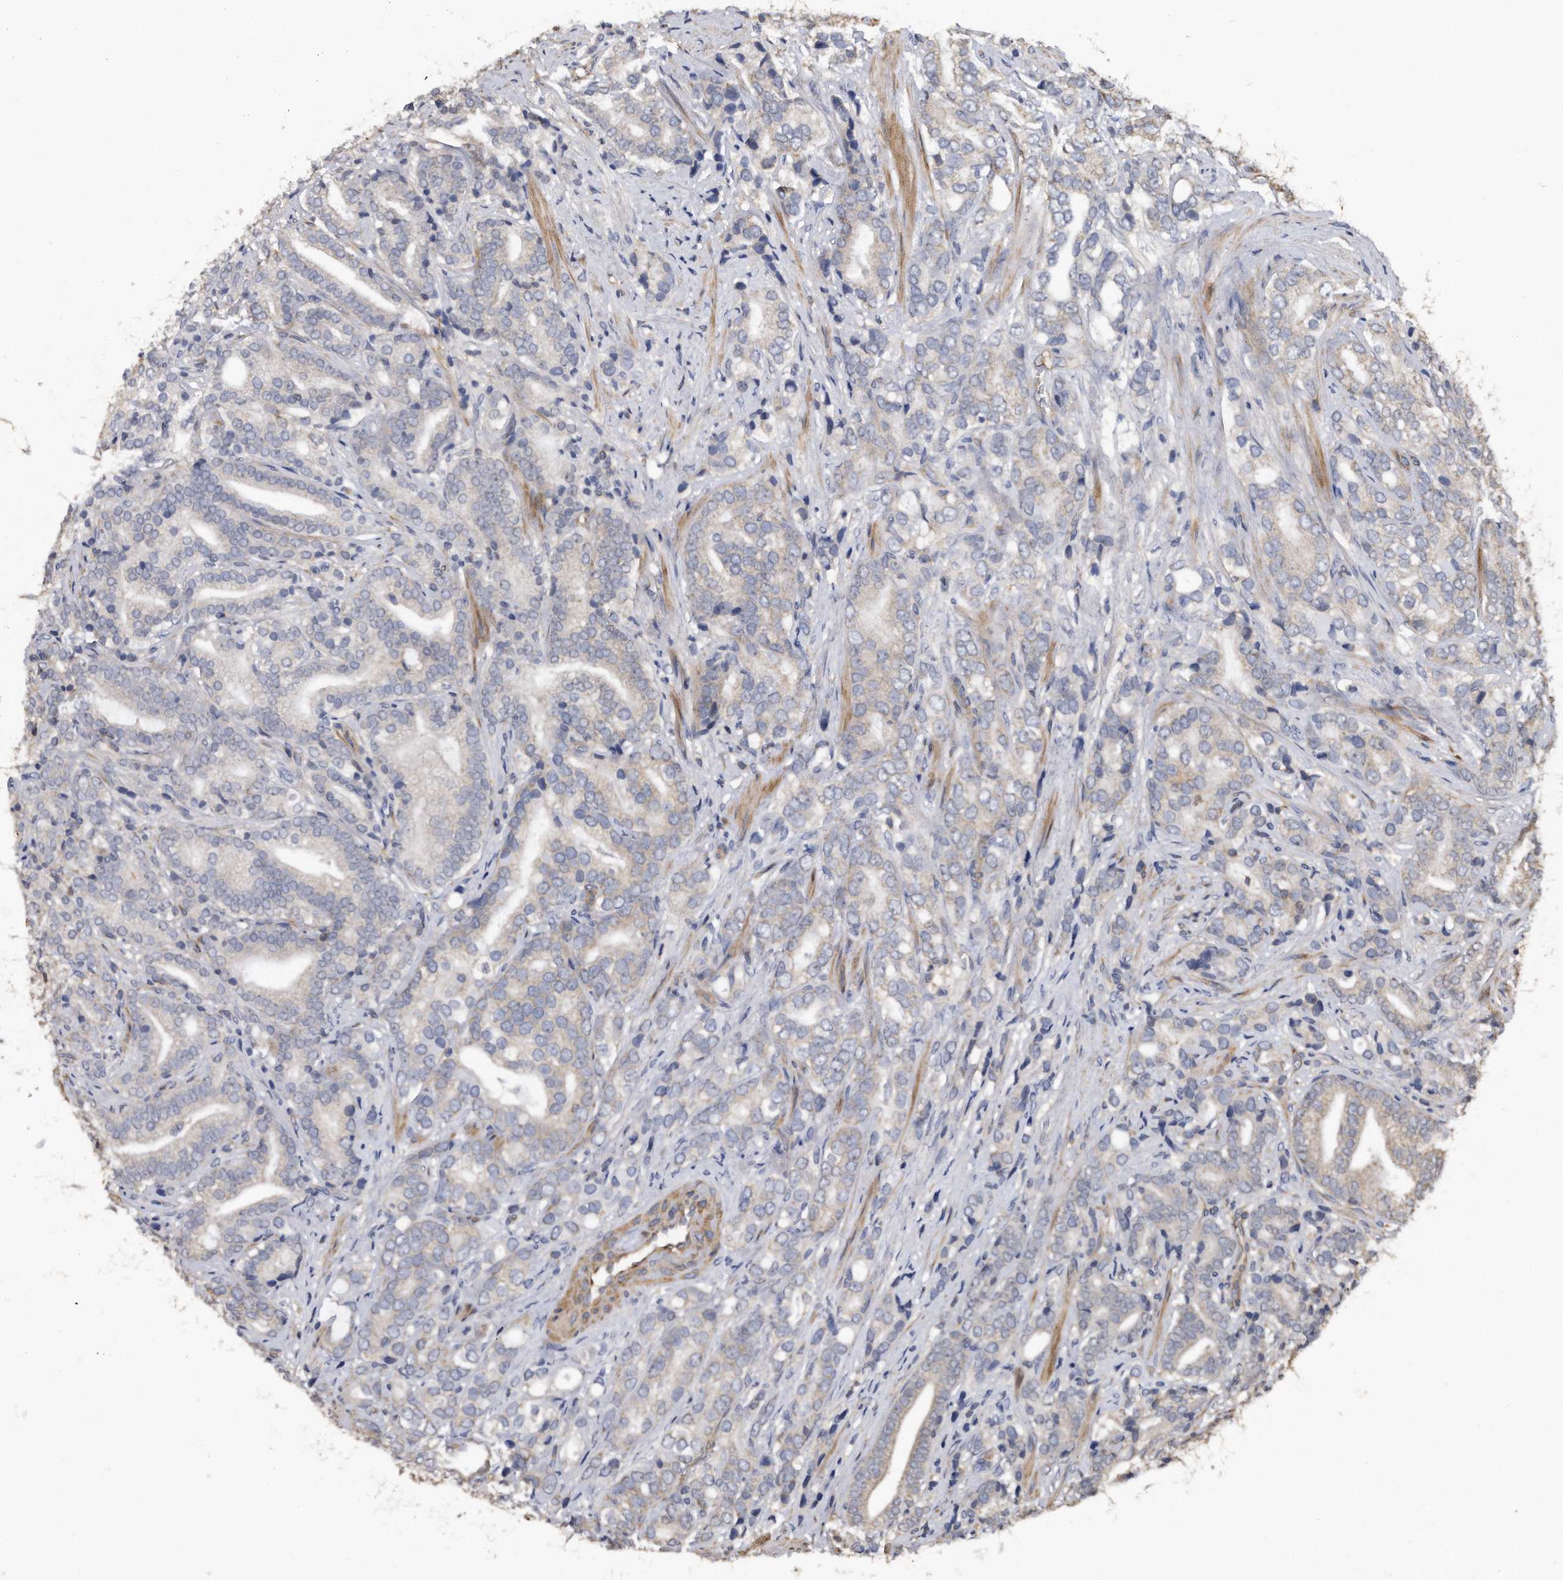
{"staining": {"intensity": "negative", "quantity": "none", "location": "none"}, "tissue": "prostate cancer", "cell_type": "Tumor cells", "image_type": "cancer", "snomed": [{"axis": "morphology", "description": "Adenocarcinoma, High grade"}, {"axis": "topography", "description": "Prostate"}], "caption": "There is no significant staining in tumor cells of prostate cancer. (DAB IHC with hematoxylin counter stain).", "gene": "KCND3", "patient": {"sex": "male", "age": 57}}